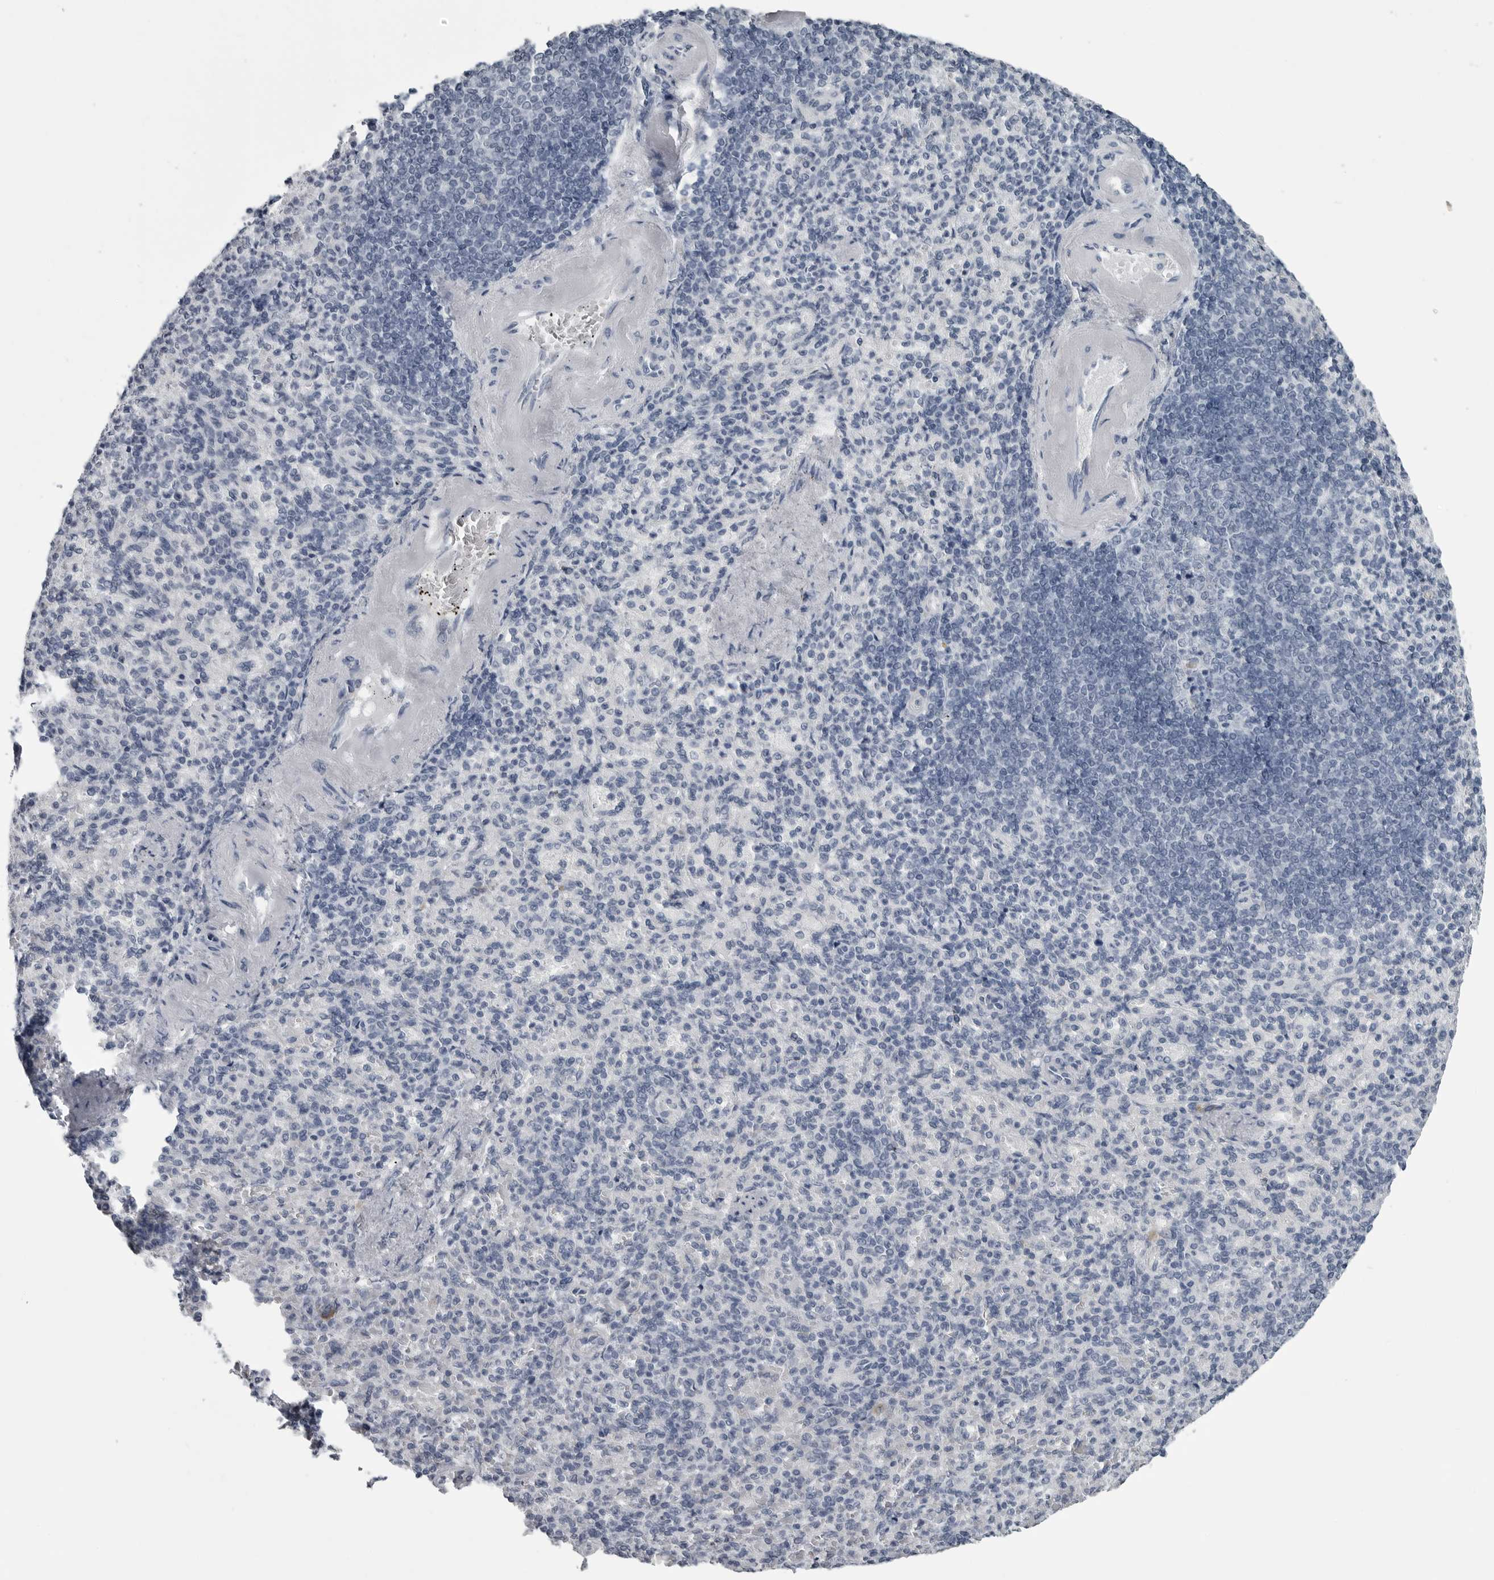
{"staining": {"intensity": "negative", "quantity": "none", "location": "none"}, "tissue": "spleen", "cell_type": "Cells in red pulp", "image_type": "normal", "snomed": [{"axis": "morphology", "description": "Normal tissue, NOS"}, {"axis": "topography", "description": "Spleen"}], "caption": "DAB (3,3'-diaminobenzidine) immunohistochemical staining of normal spleen demonstrates no significant staining in cells in red pulp.", "gene": "MYOC", "patient": {"sex": "female", "age": 74}}